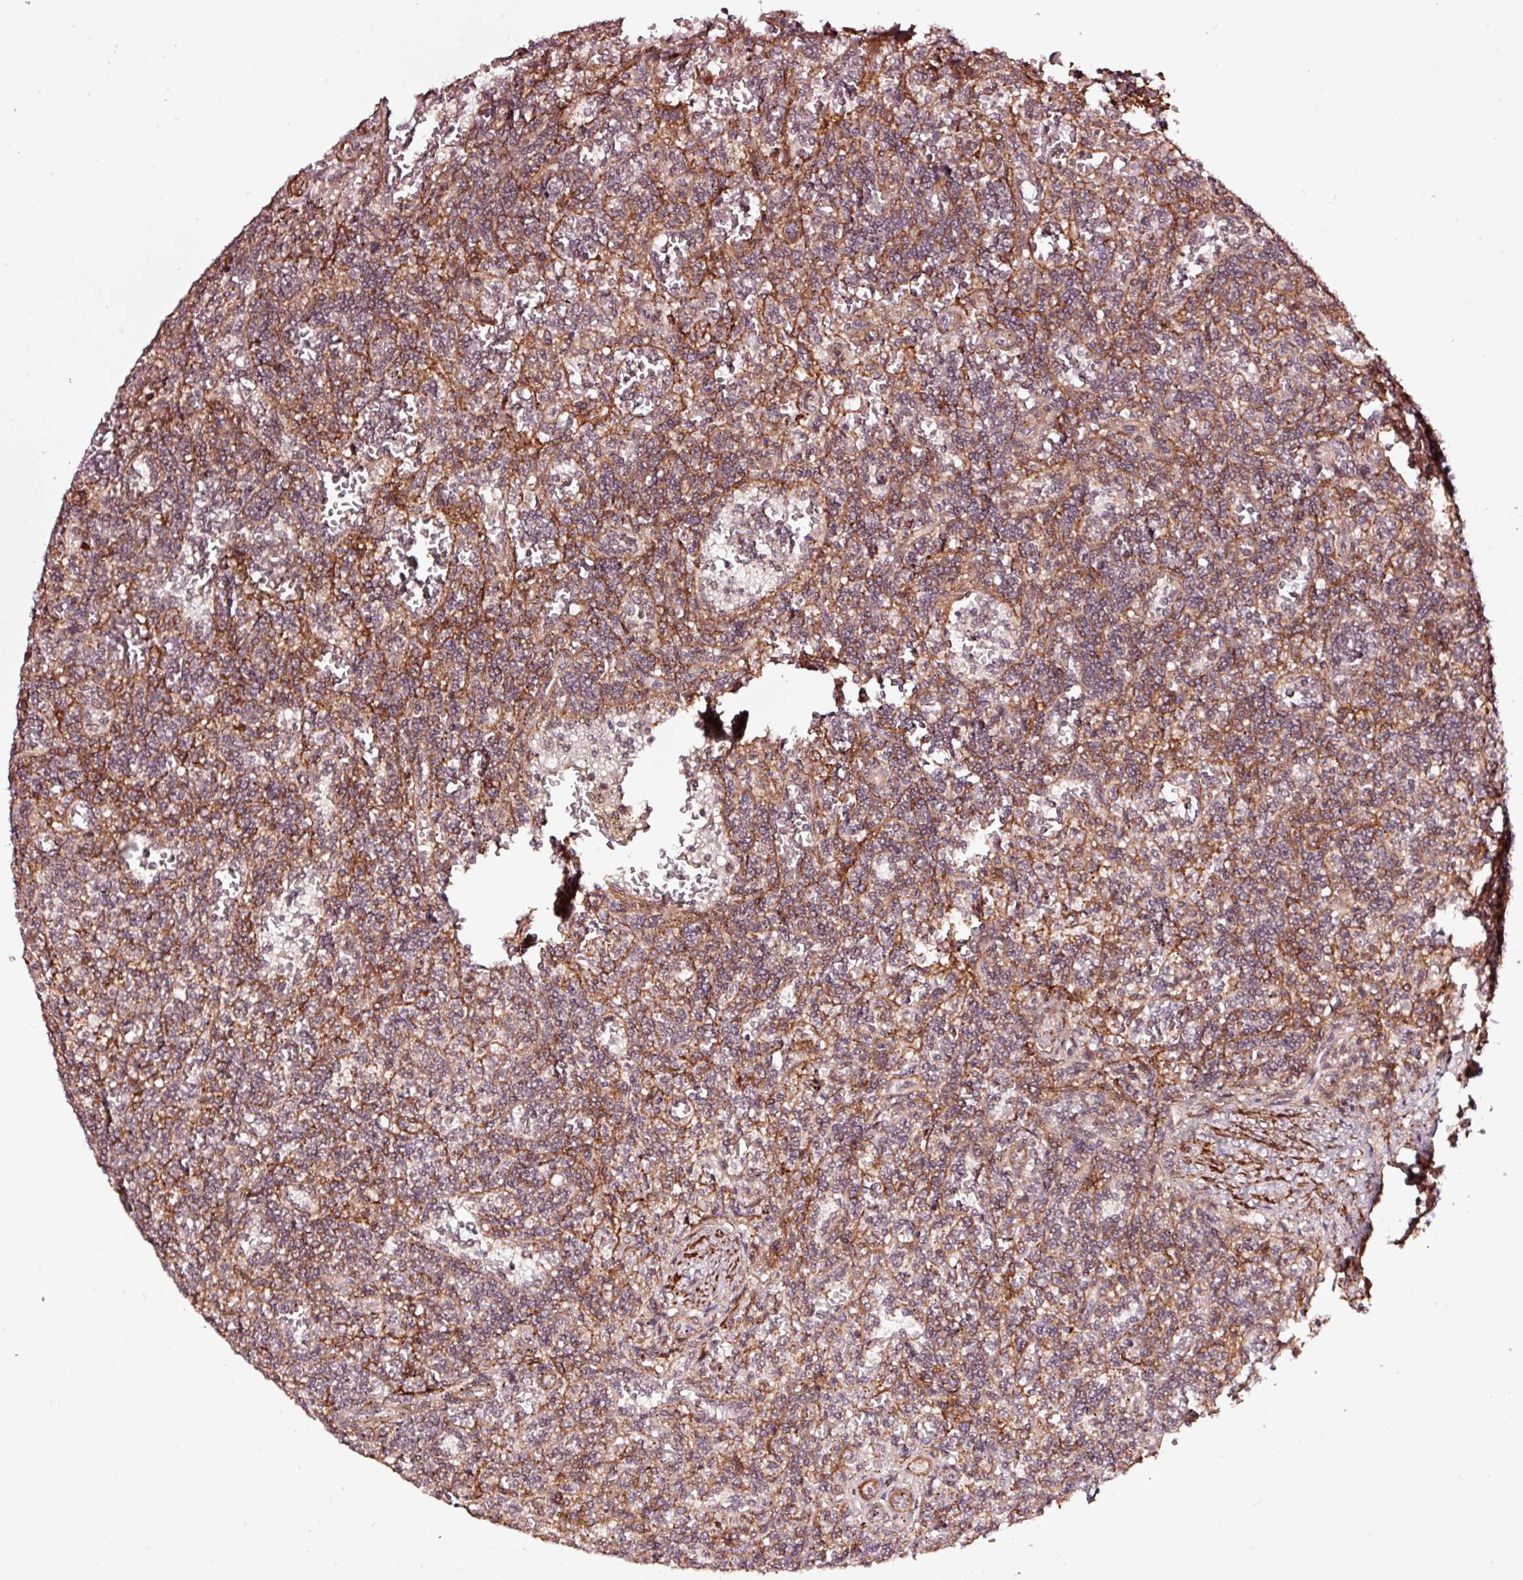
{"staining": {"intensity": "negative", "quantity": "none", "location": "none"}, "tissue": "lymphoma", "cell_type": "Tumor cells", "image_type": "cancer", "snomed": [{"axis": "morphology", "description": "Malignant lymphoma, non-Hodgkin's type, Low grade"}, {"axis": "topography", "description": "Spleen"}], "caption": "This is a histopathology image of immunohistochemistry staining of lymphoma, which shows no positivity in tumor cells. (DAB immunohistochemistry (IHC) with hematoxylin counter stain).", "gene": "TPM1", "patient": {"sex": "male", "age": 73}}